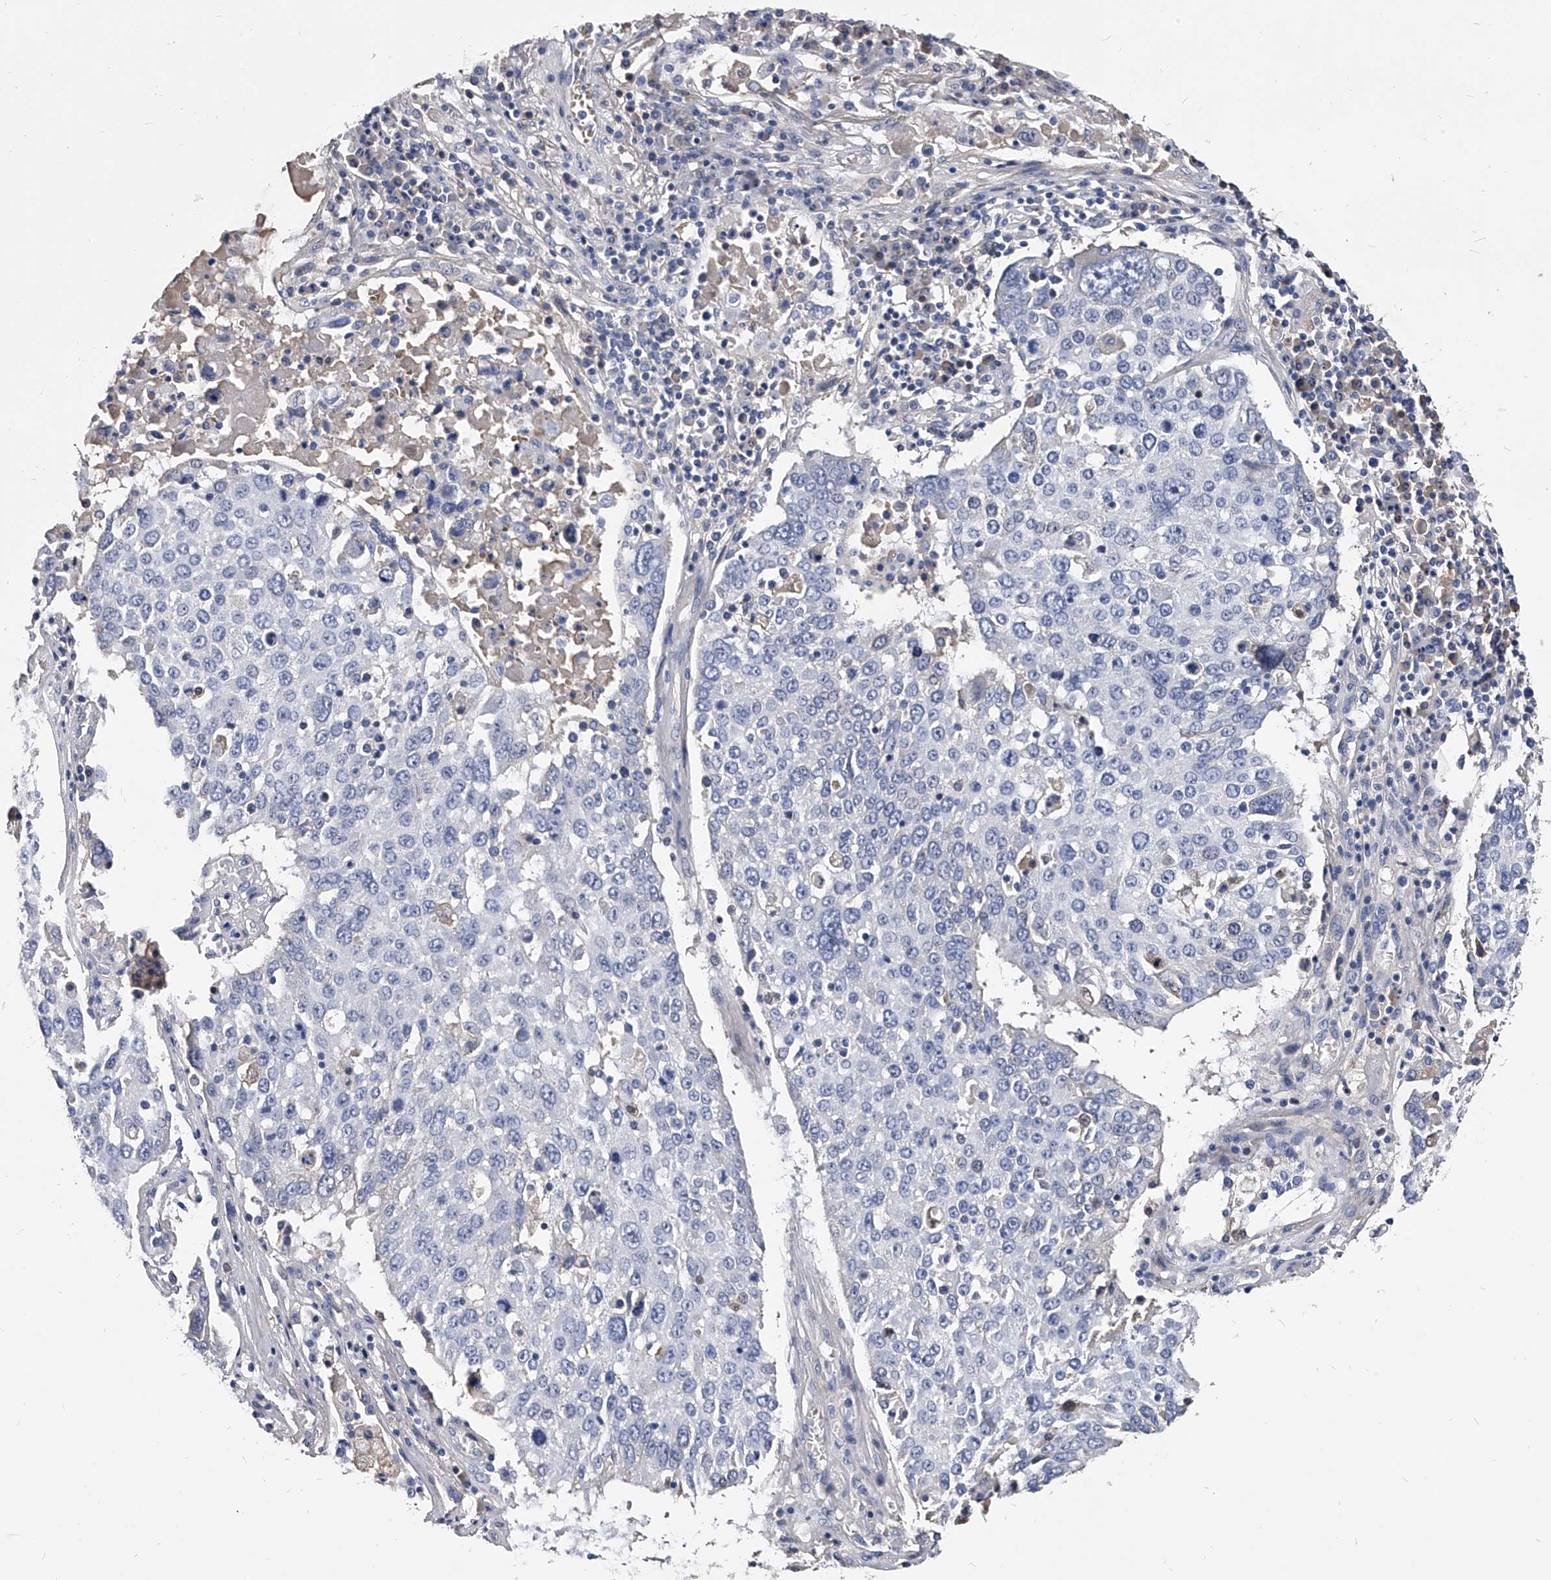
{"staining": {"intensity": "negative", "quantity": "none", "location": "none"}, "tissue": "lung cancer", "cell_type": "Tumor cells", "image_type": "cancer", "snomed": [{"axis": "morphology", "description": "Squamous cell carcinoma, NOS"}, {"axis": "topography", "description": "Lung"}], "caption": "This is an immunohistochemistry micrograph of human lung cancer. There is no positivity in tumor cells.", "gene": "EFCAB7", "patient": {"sex": "male", "age": 65}}